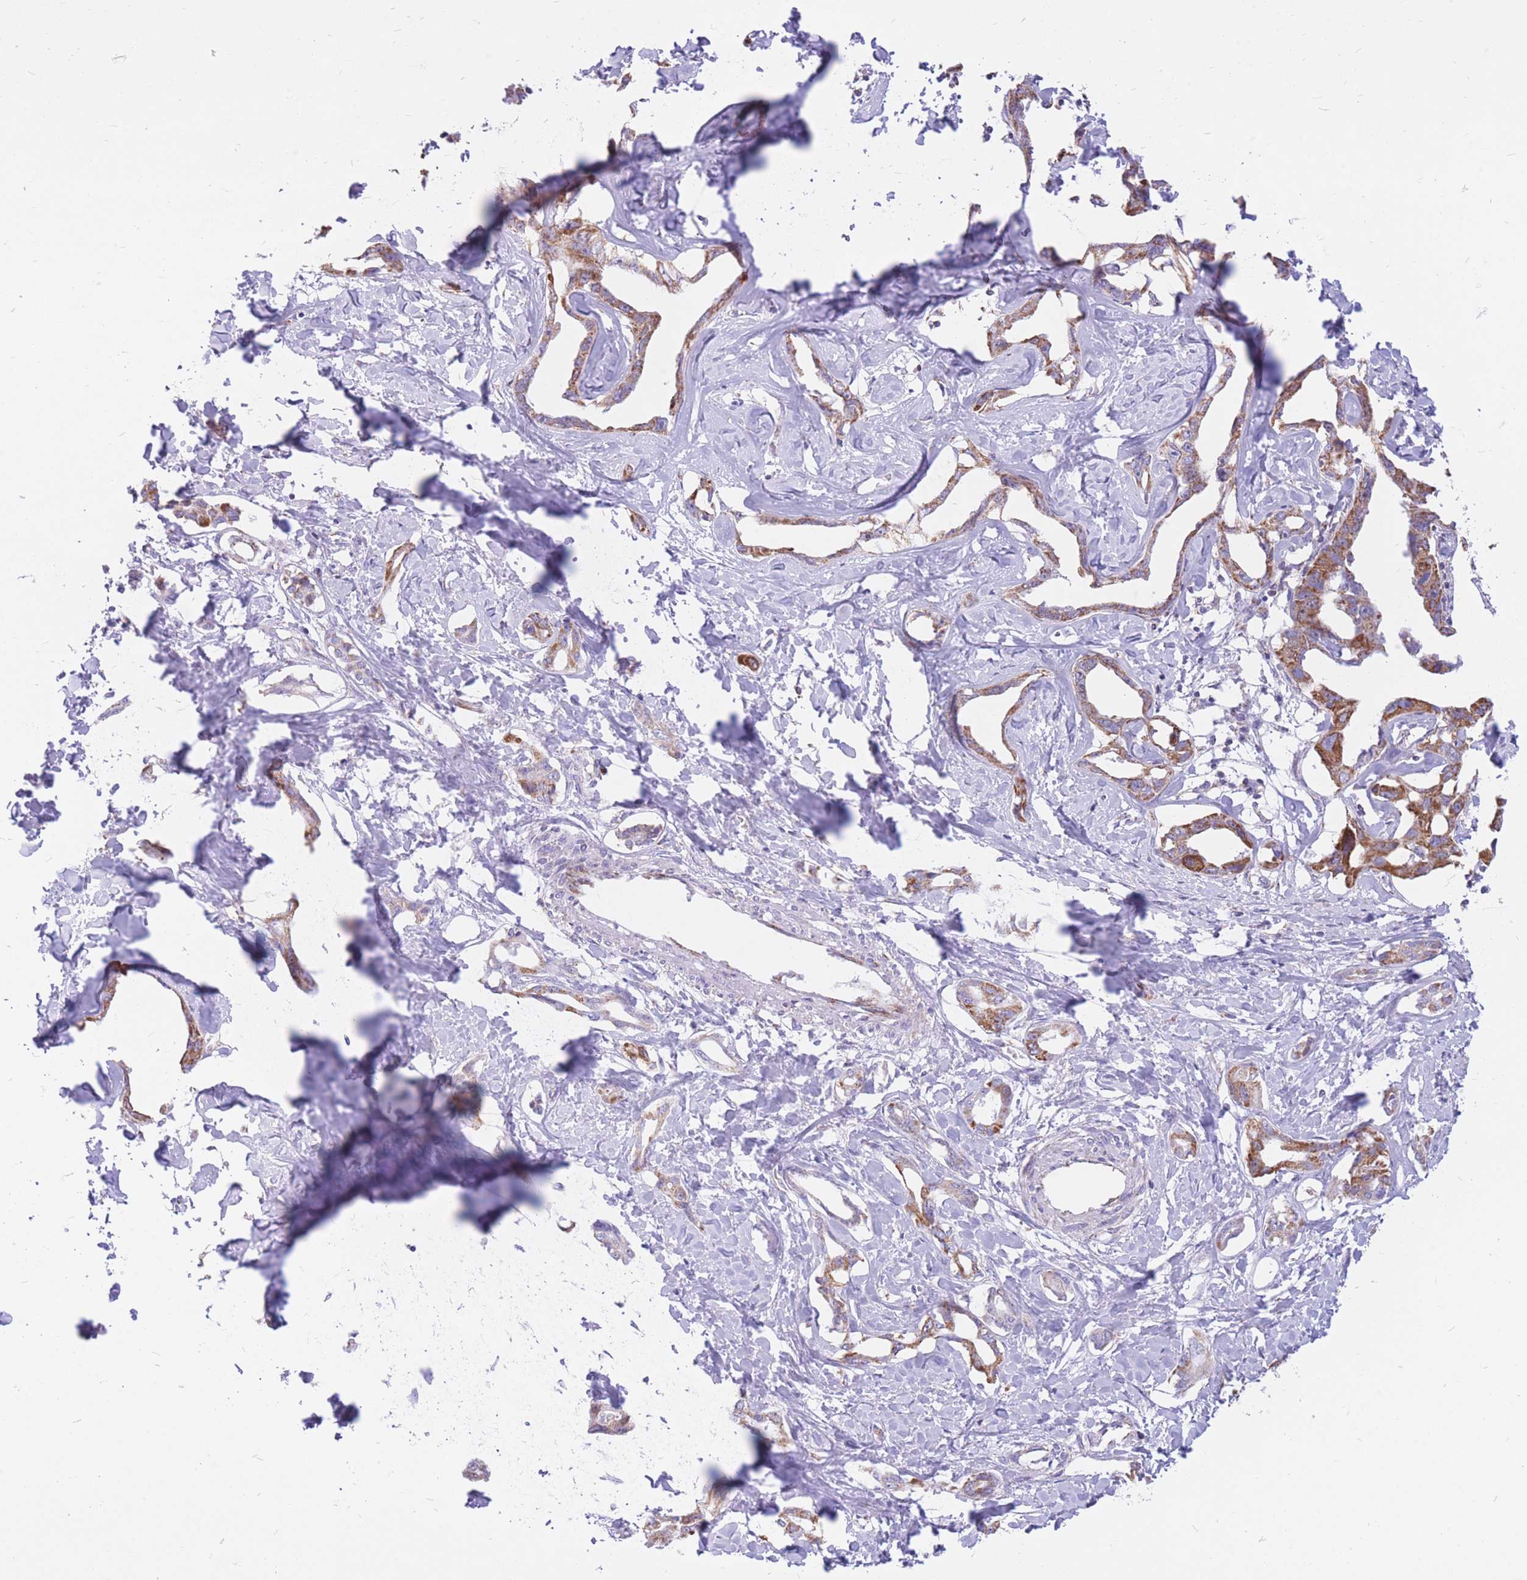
{"staining": {"intensity": "moderate", "quantity": ">75%", "location": "cytoplasmic/membranous"}, "tissue": "liver cancer", "cell_type": "Tumor cells", "image_type": "cancer", "snomed": [{"axis": "morphology", "description": "Cholangiocarcinoma"}, {"axis": "topography", "description": "Liver"}], "caption": "A high-resolution photomicrograph shows IHC staining of liver cholangiocarcinoma, which displays moderate cytoplasmic/membranous expression in approximately >75% of tumor cells.", "gene": "PCSK1", "patient": {"sex": "male", "age": 59}}